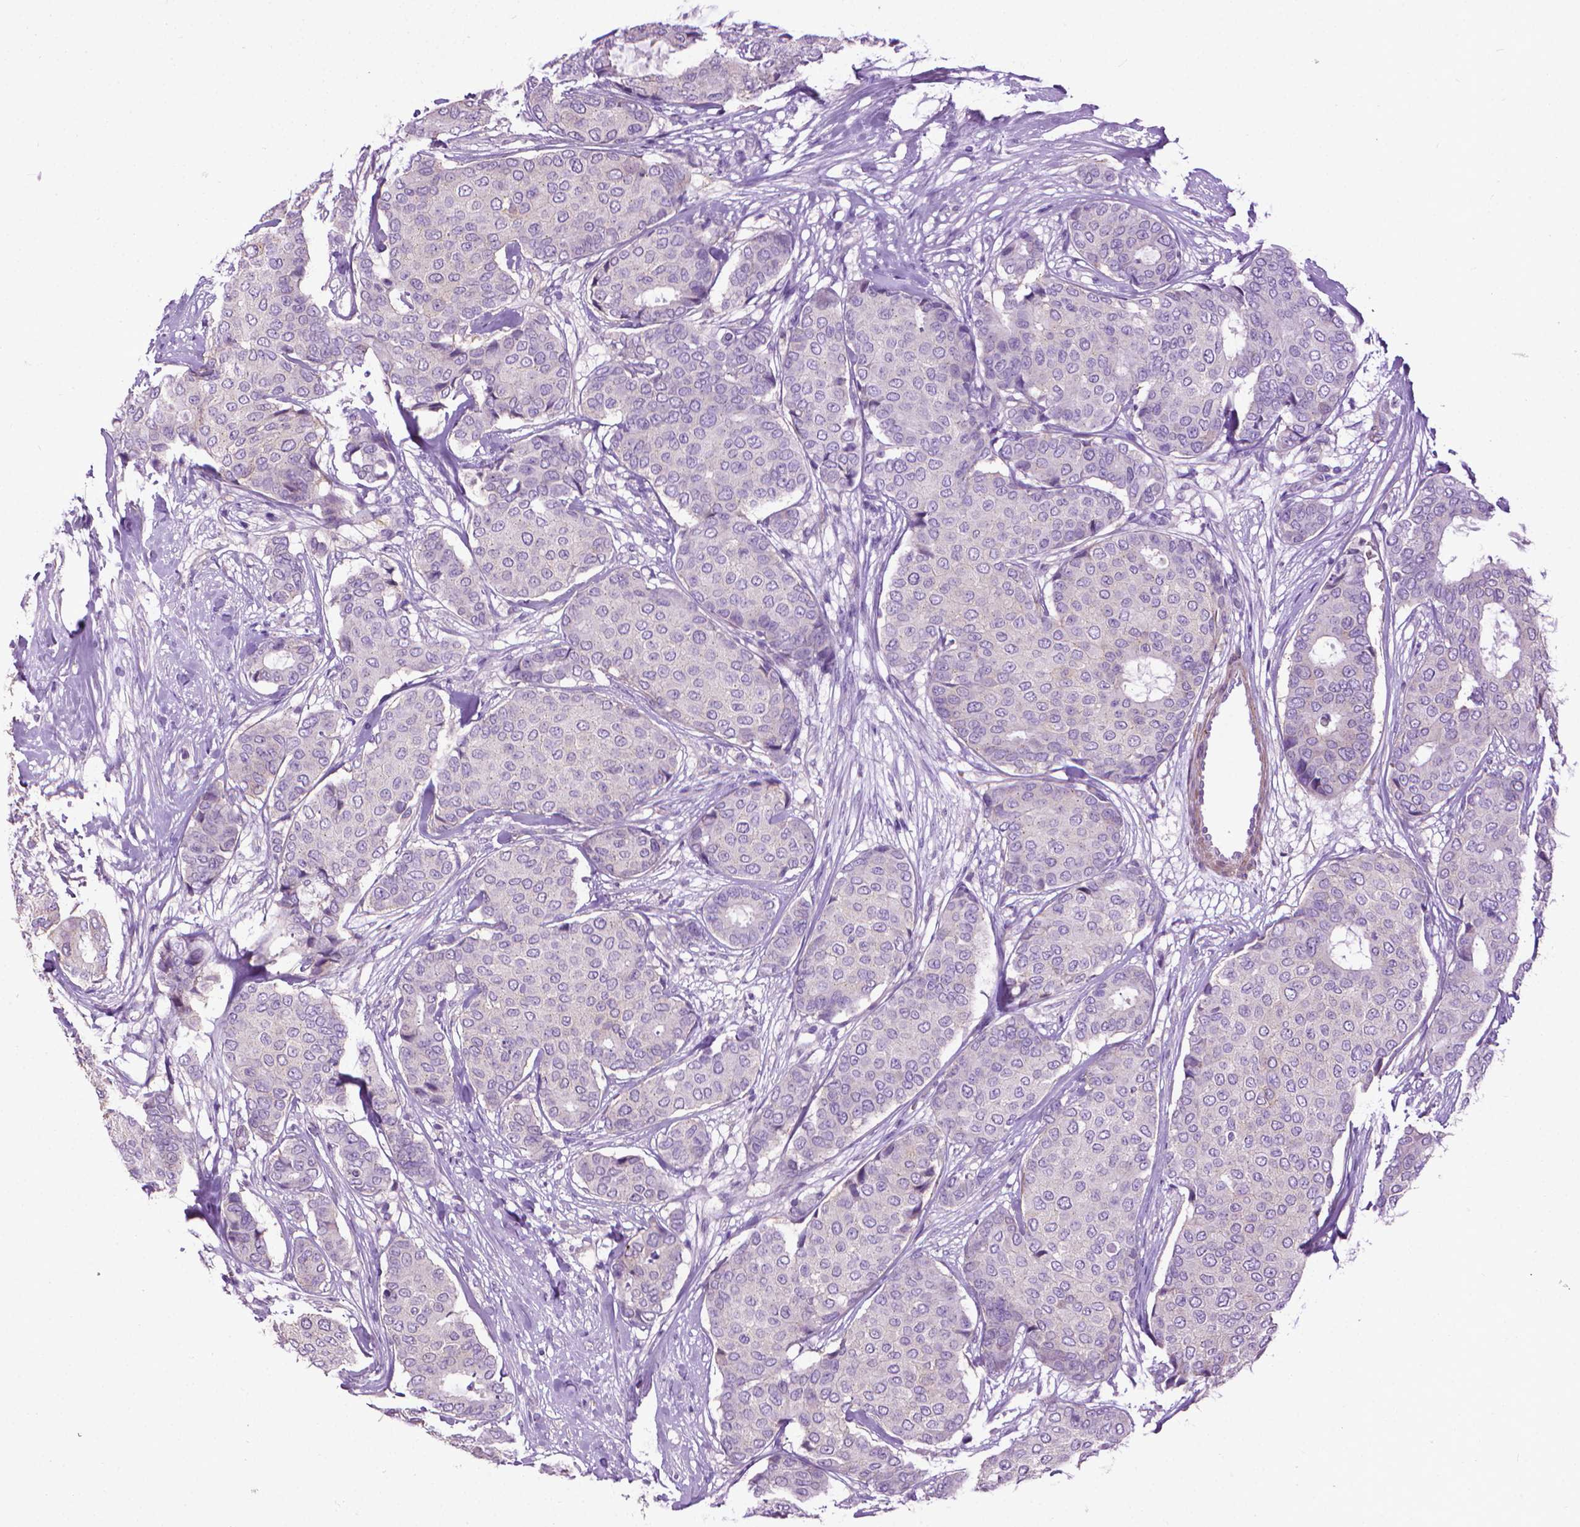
{"staining": {"intensity": "negative", "quantity": "none", "location": "none"}, "tissue": "breast cancer", "cell_type": "Tumor cells", "image_type": "cancer", "snomed": [{"axis": "morphology", "description": "Duct carcinoma"}, {"axis": "topography", "description": "Breast"}], "caption": "The IHC histopathology image has no significant positivity in tumor cells of invasive ductal carcinoma (breast) tissue. (DAB immunohistochemistry visualized using brightfield microscopy, high magnification).", "gene": "AQP10", "patient": {"sex": "female", "age": 75}}